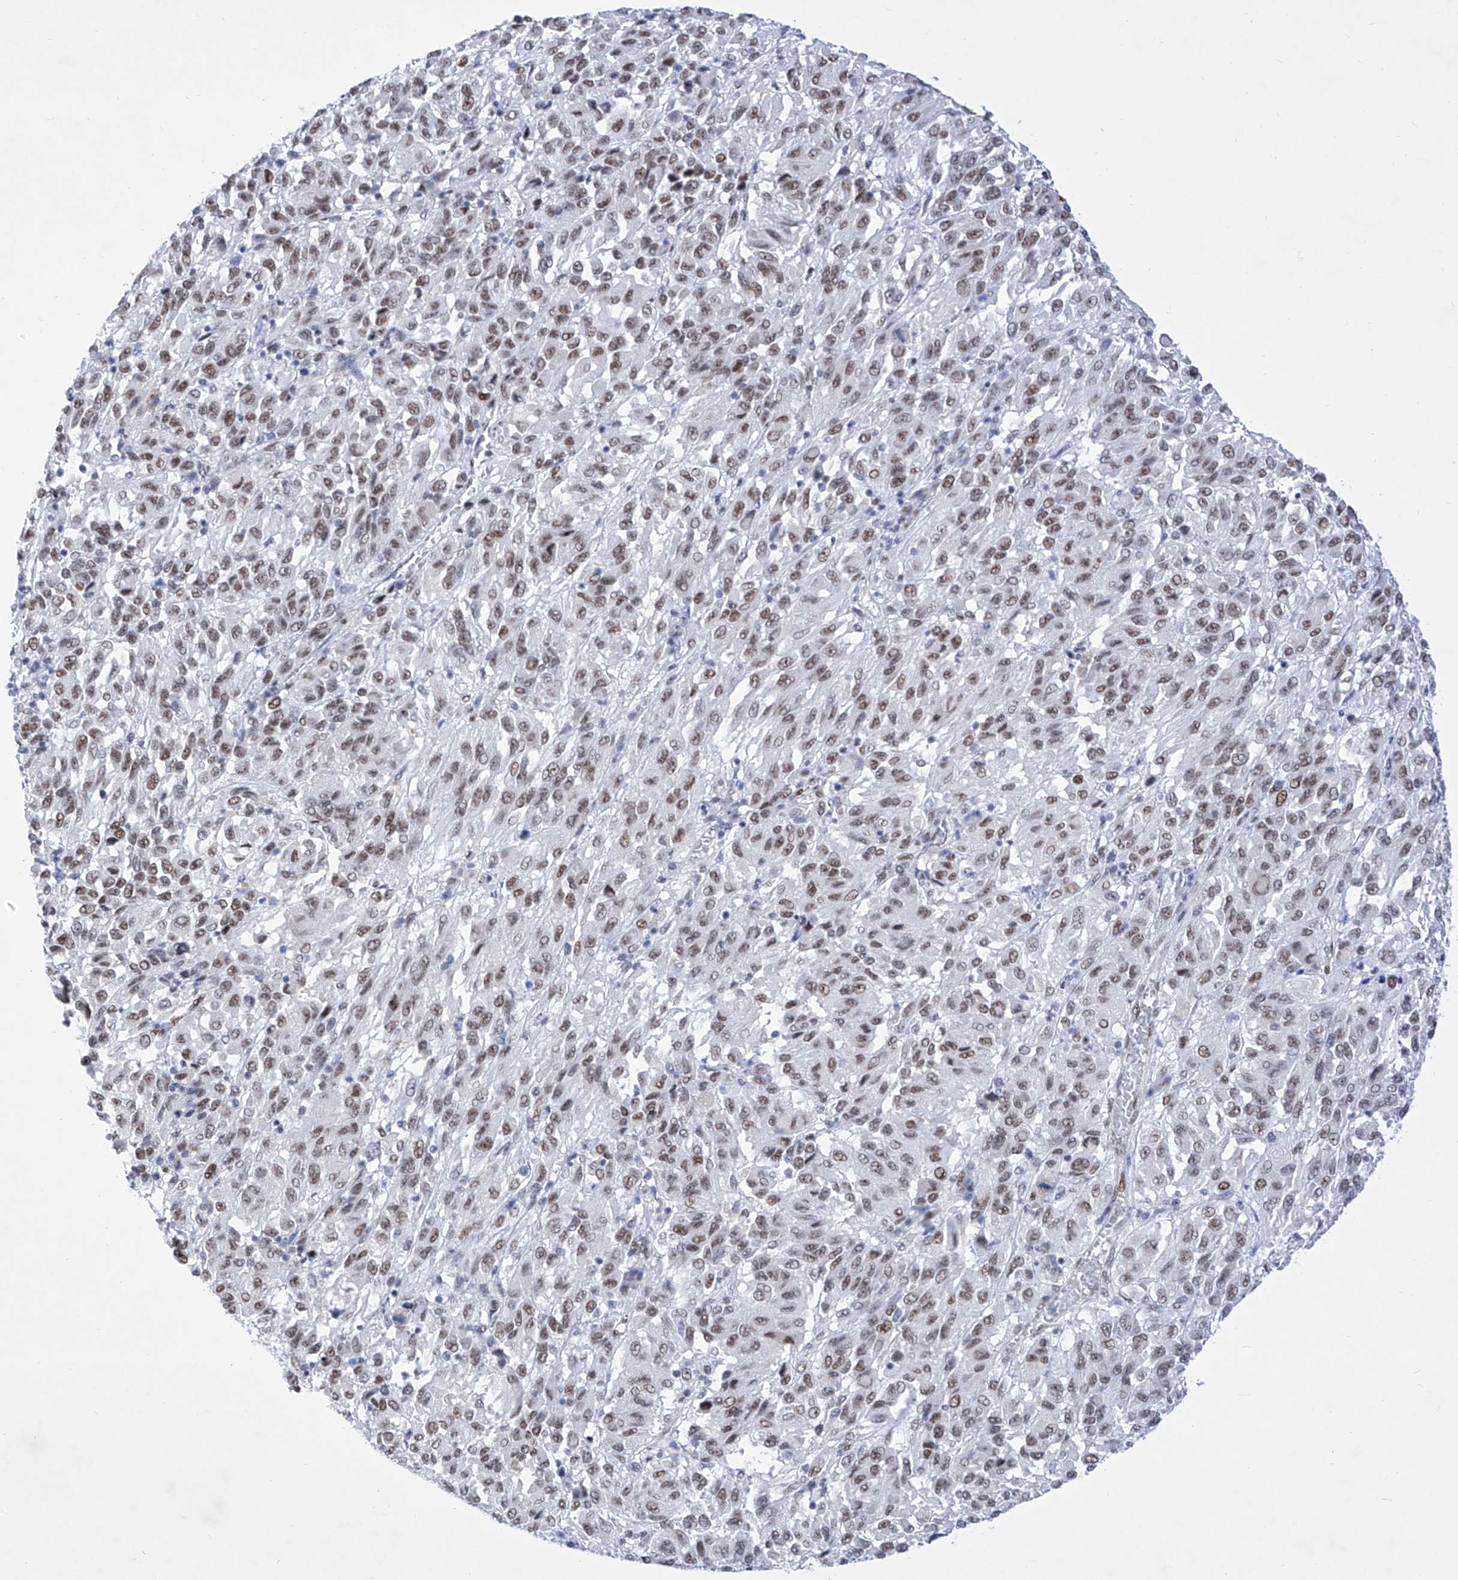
{"staining": {"intensity": "moderate", "quantity": ">75%", "location": "nuclear"}, "tissue": "melanoma", "cell_type": "Tumor cells", "image_type": "cancer", "snomed": [{"axis": "morphology", "description": "Malignant melanoma, Metastatic site"}, {"axis": "topography", "description": "Lung"}], "caption": "Human melanoma stained with a brown dye exhibits moderate nuclear positive expression in about >75% of tumor cells.", "gene": "ATN1", "patient": {"sex": "male", "age": 64}}